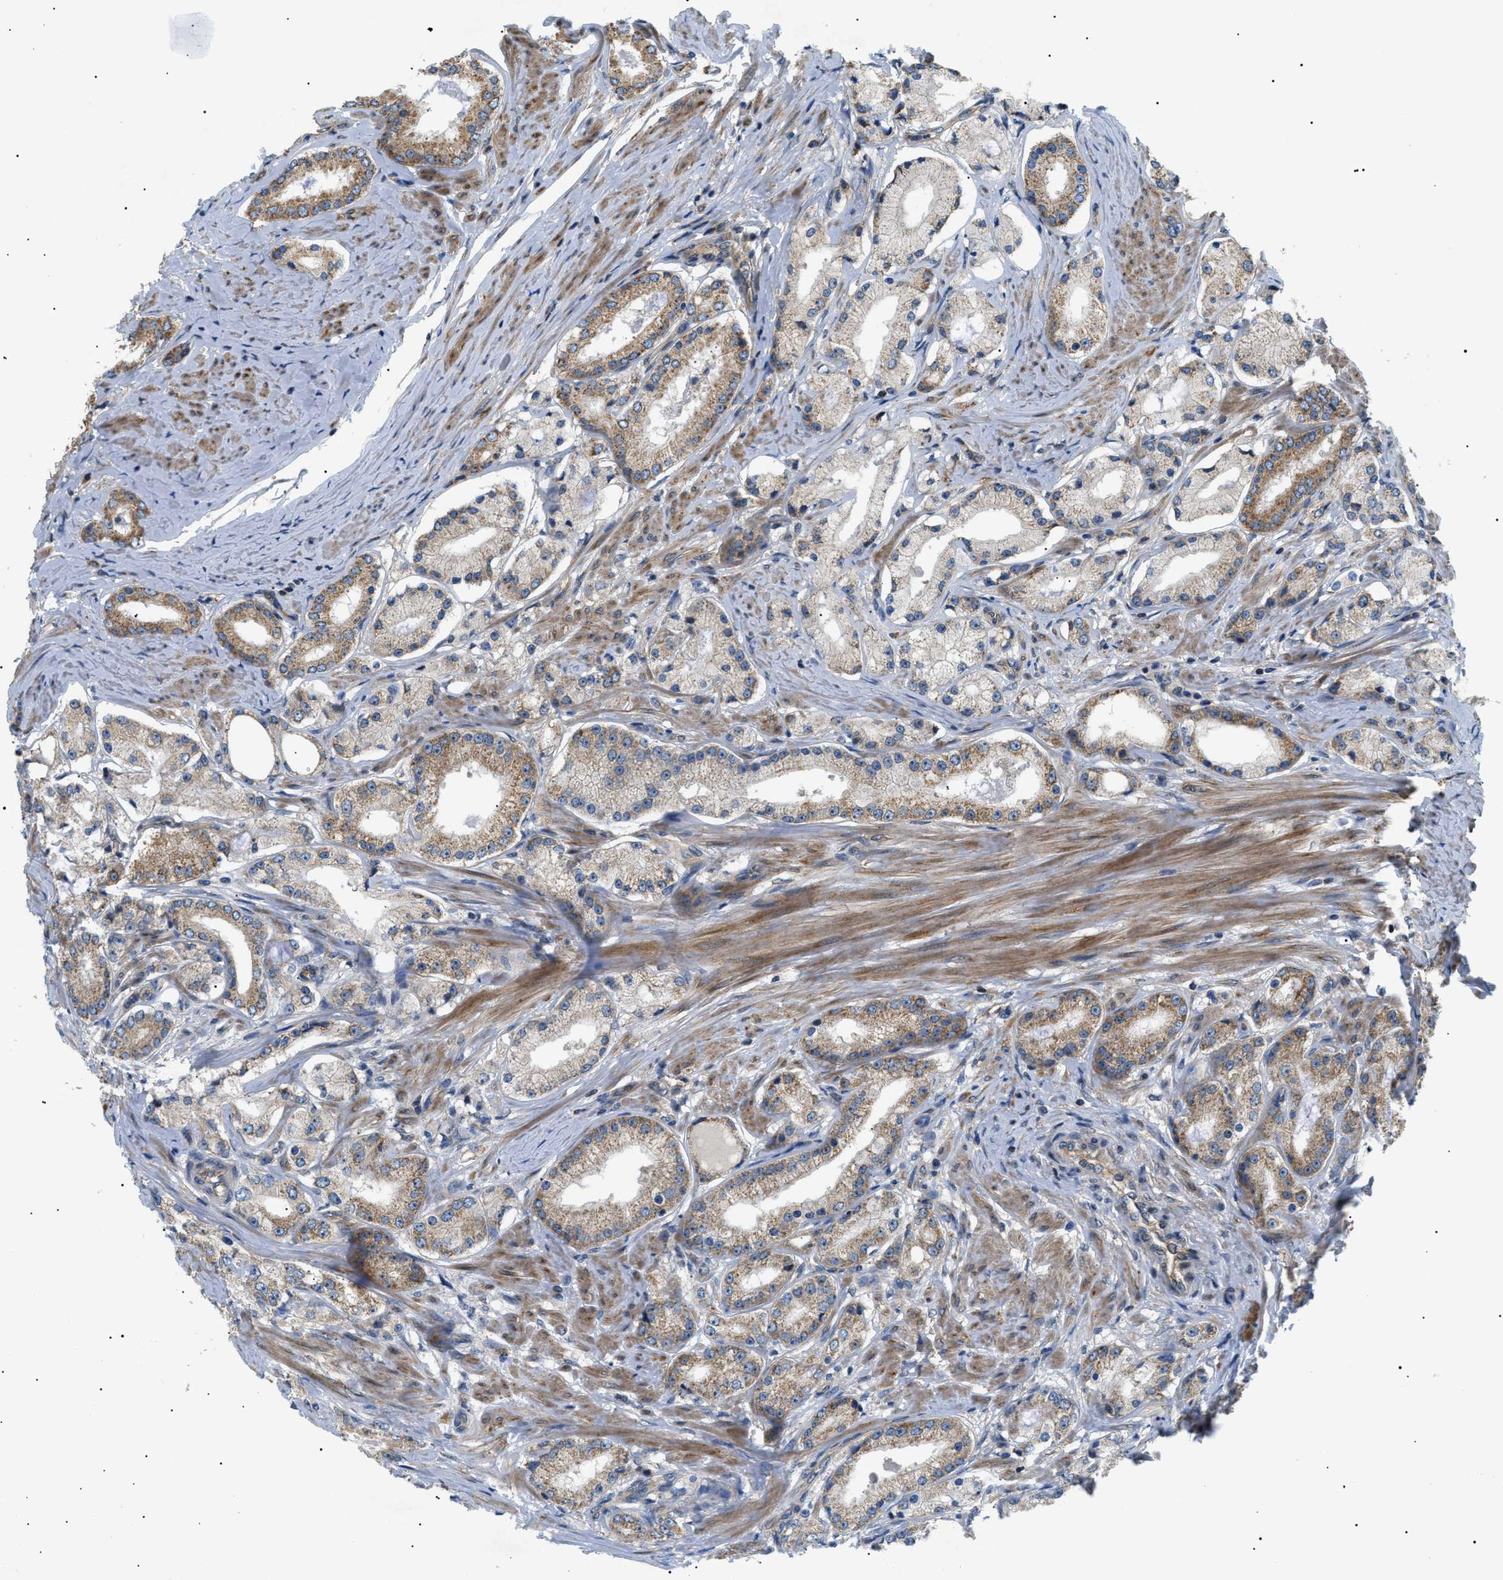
{"staining": {"intensity": "moderate", "quantity": ">75%", "location": "cytoplasmic/membranous"}, "tissue": "prostate cancer", "cell_type": "Tumor cells", "image_type": "cancer", "snomed": [{"axis": "morphology", "description": "Adenocarcinoma, Low grade"}, {"axis": "topography", "description": "Prostate"}], "caption": "Immunohistochemistry (IHC) staining of prostate cancer, which demonstrates medium levels of moderate cytoplasmic/membranous expression in about >75% of tumor cells indicating moderate cytoplasmic/membranous protein positivity. The staining was performed using DAB (brown) for protein detection and nuclei were counterstained in hematoxylin (blue).", "gene": "SRPK1", "patient": {"sex": "male", "age": 63}}